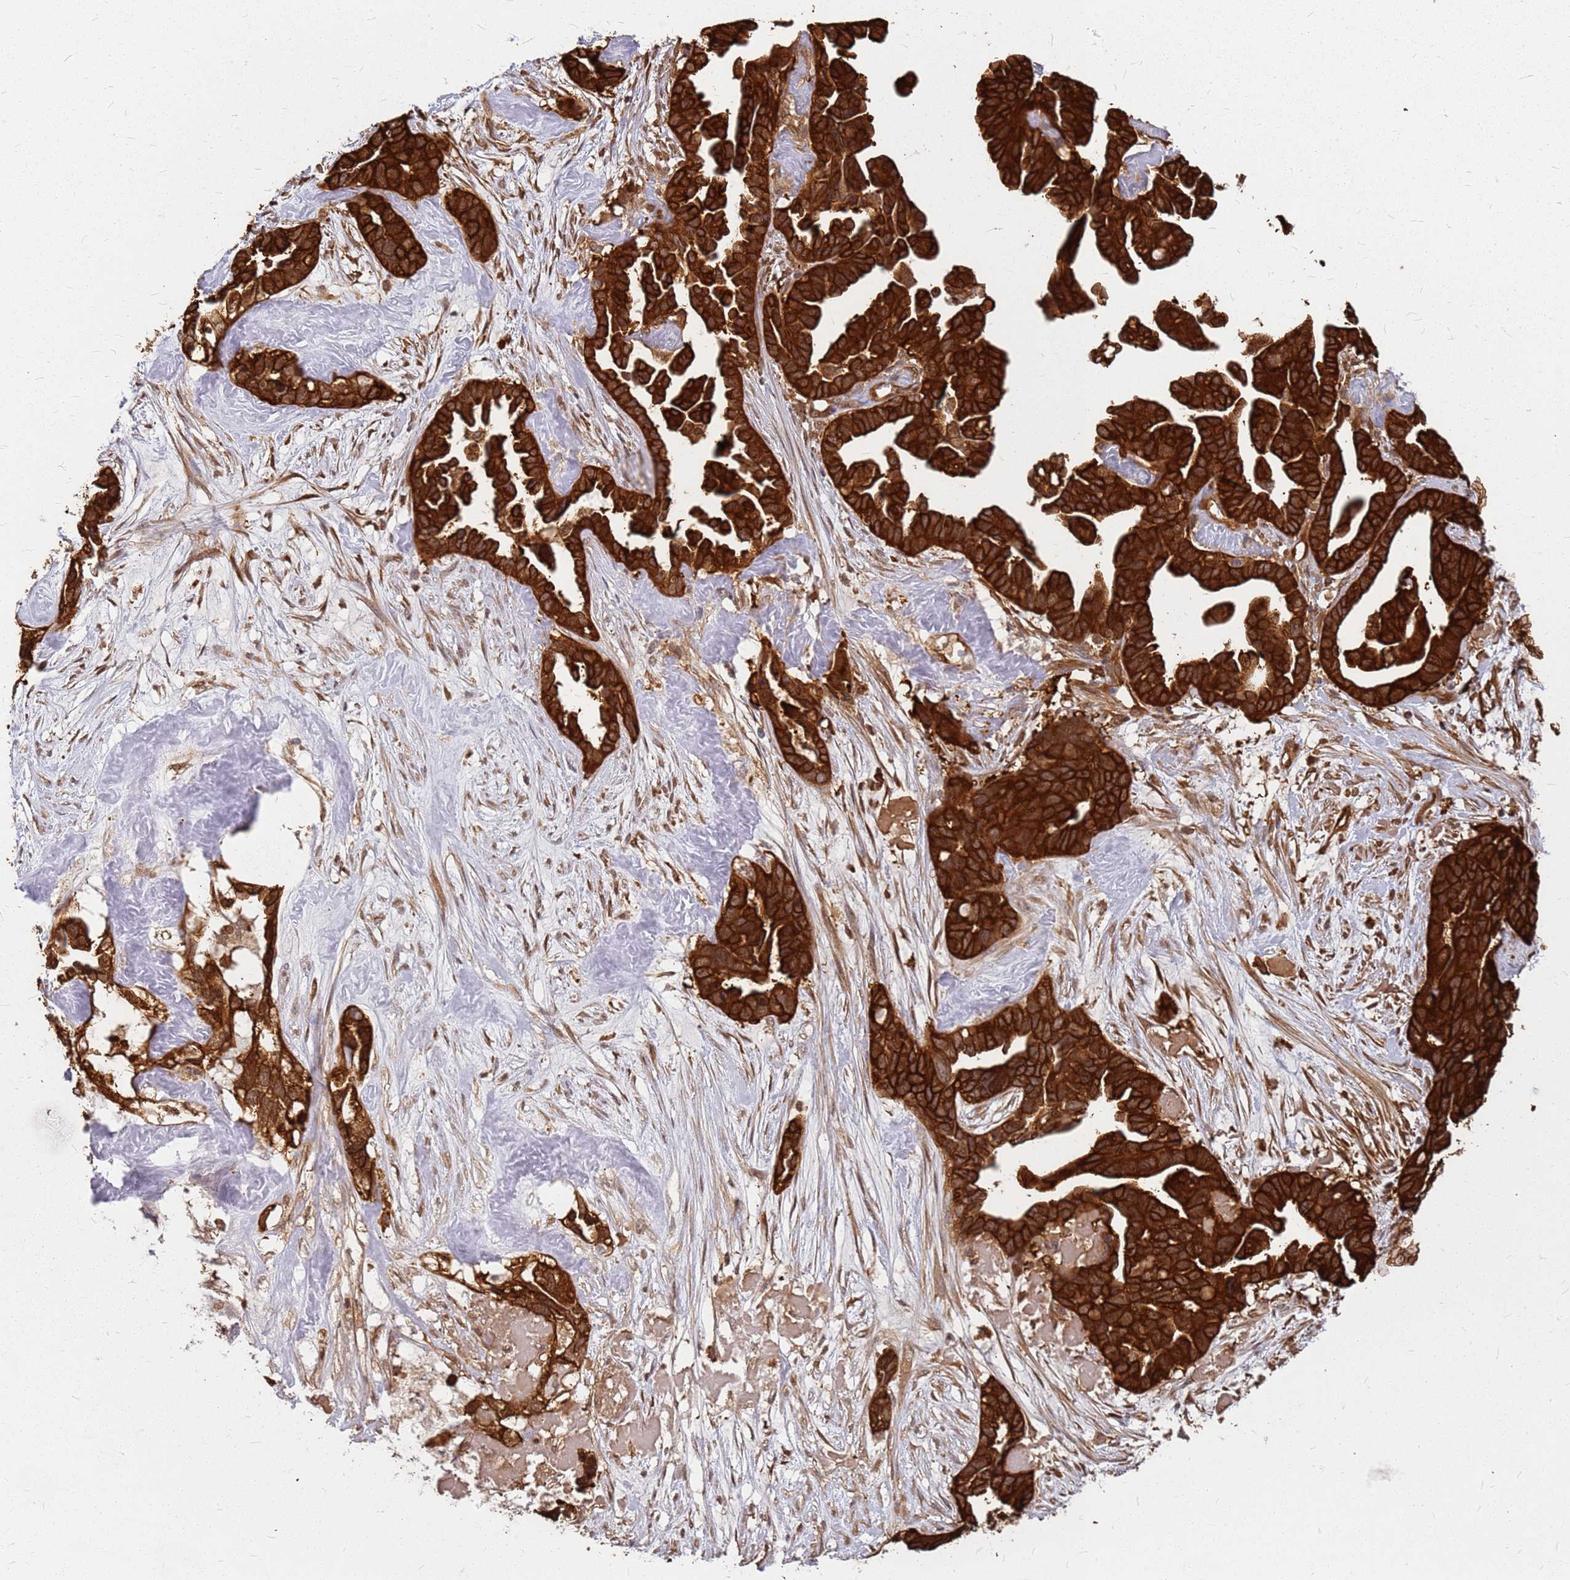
{"staining": {"intensity": "strong", "quantity": ">75%", "location": "cytoplasmic/membranous"}, "tissue": "ovarian cancer", "cell_type": "Tumor cells", "image_type": "cancer", "snomed": [{"axis": "morphology", "description": "Cystadenocarcinoma, serous, NOS"}, {"axis": "topography", "description": "Ovary"}], "caption": "Immunohistochemistry (IHC) of human ovarian serous cystadenocarcinoma shows high levels of strong cytoplasmic/membranous expression in approximately >75% of tumor cells.", "gene": "HDX", "patient": {"sex": "female", "age": 54}}